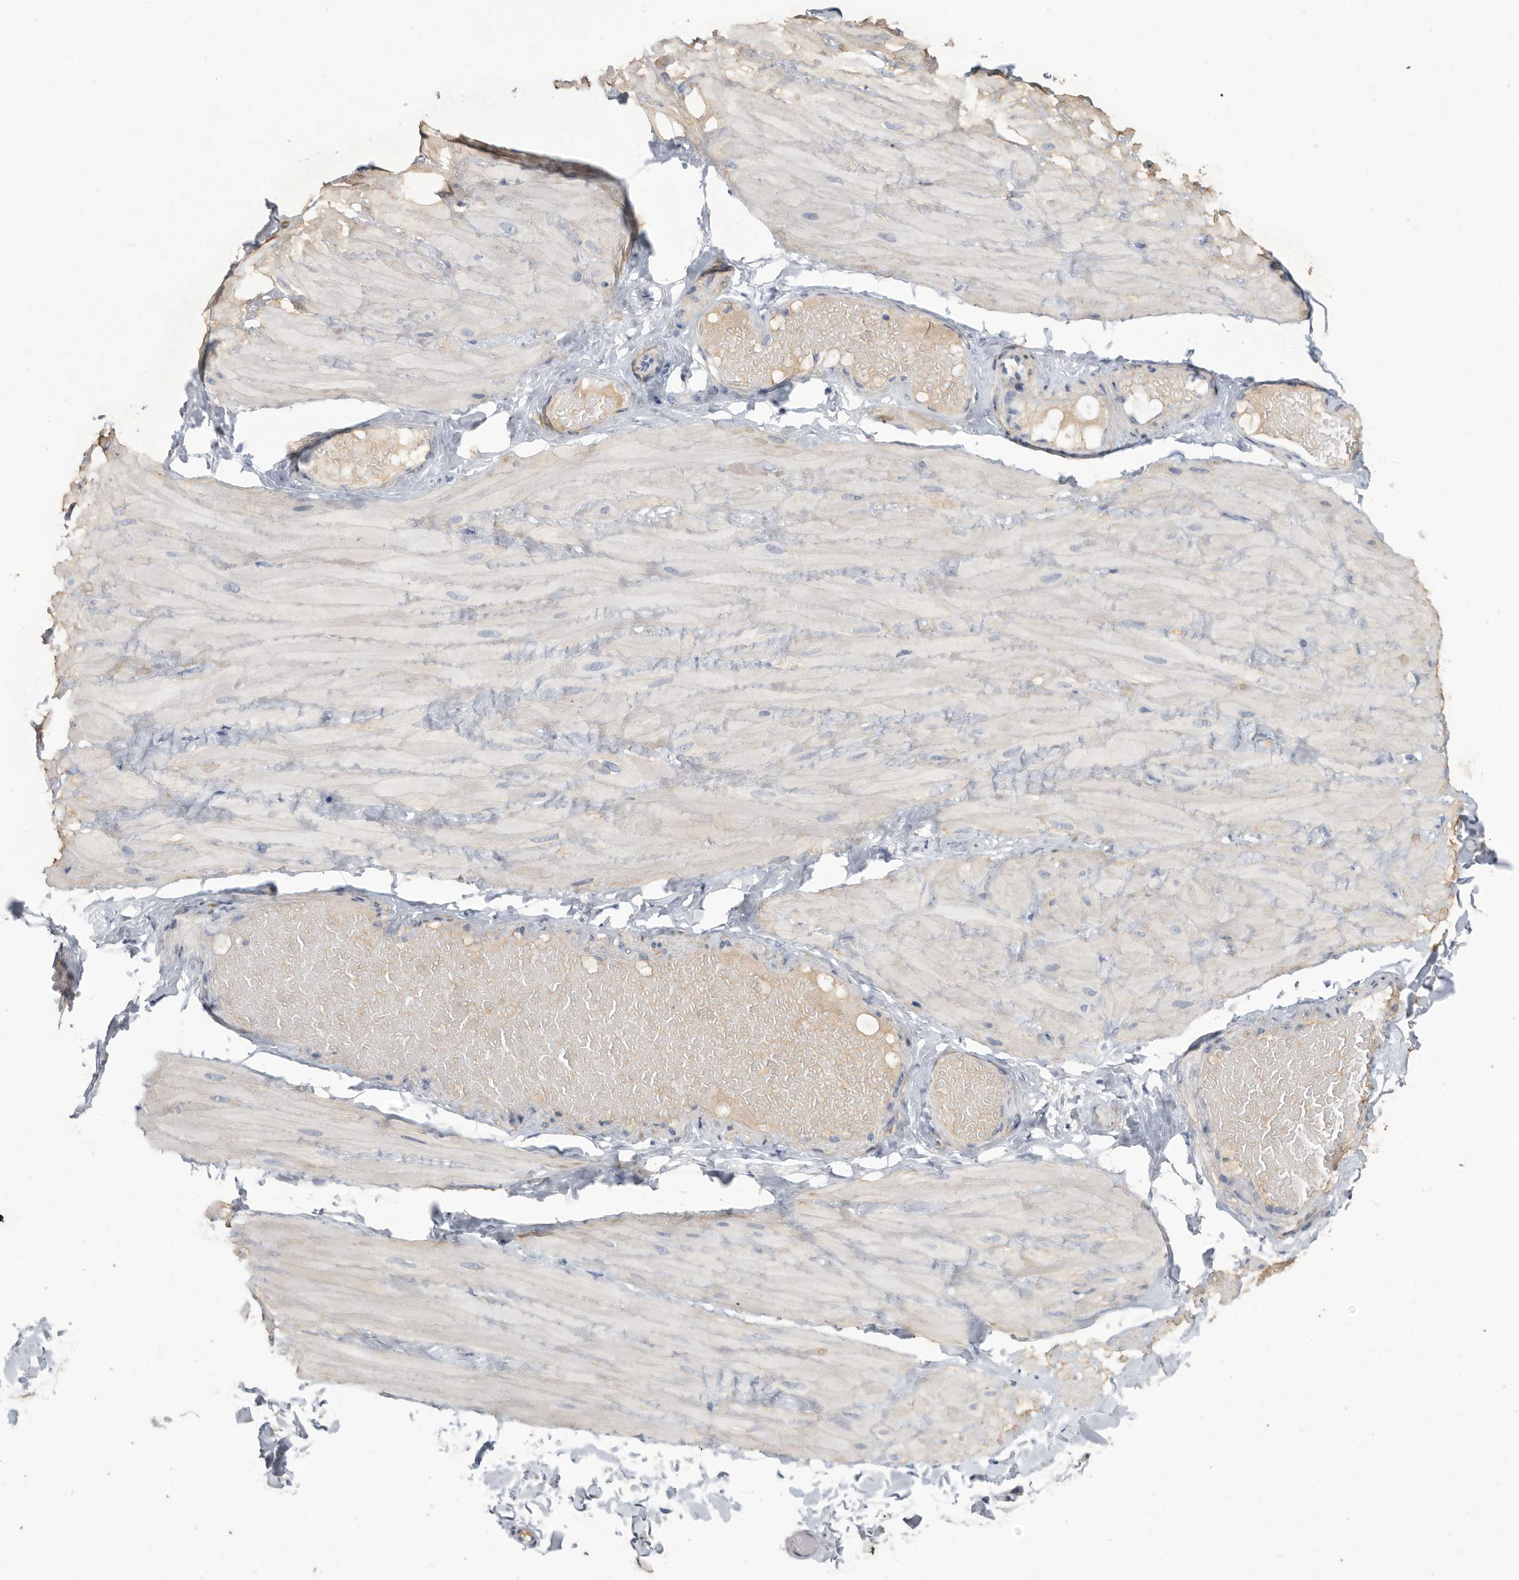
{"staining": {"intensity": "negative", "quantity": "none", "location": "none"}, "tissue": "adipose tissue", "cell_type": "Adipocytes", "image_type": "normal", "snomed": [{"axis": "morphology", "description": "Normal tissue, NOS"}, {"axis": "topography", "description": "Adipose tissue"}, {"axis": "topography", "description": "Vascular tissue"}, {"axis": "topography", "description": "Peripheral nerve tissue"}], "caption": "Immunohistochemistry (IHC) of benign human adipose tissue demonstrates no positivity in adipocytes. (DAB (3,3'-diaminobenzidine) immunohistochemistry (IHC), high magnification).", "gene": "BTBD6", "patient": {"sex": "male", "age": 25}}